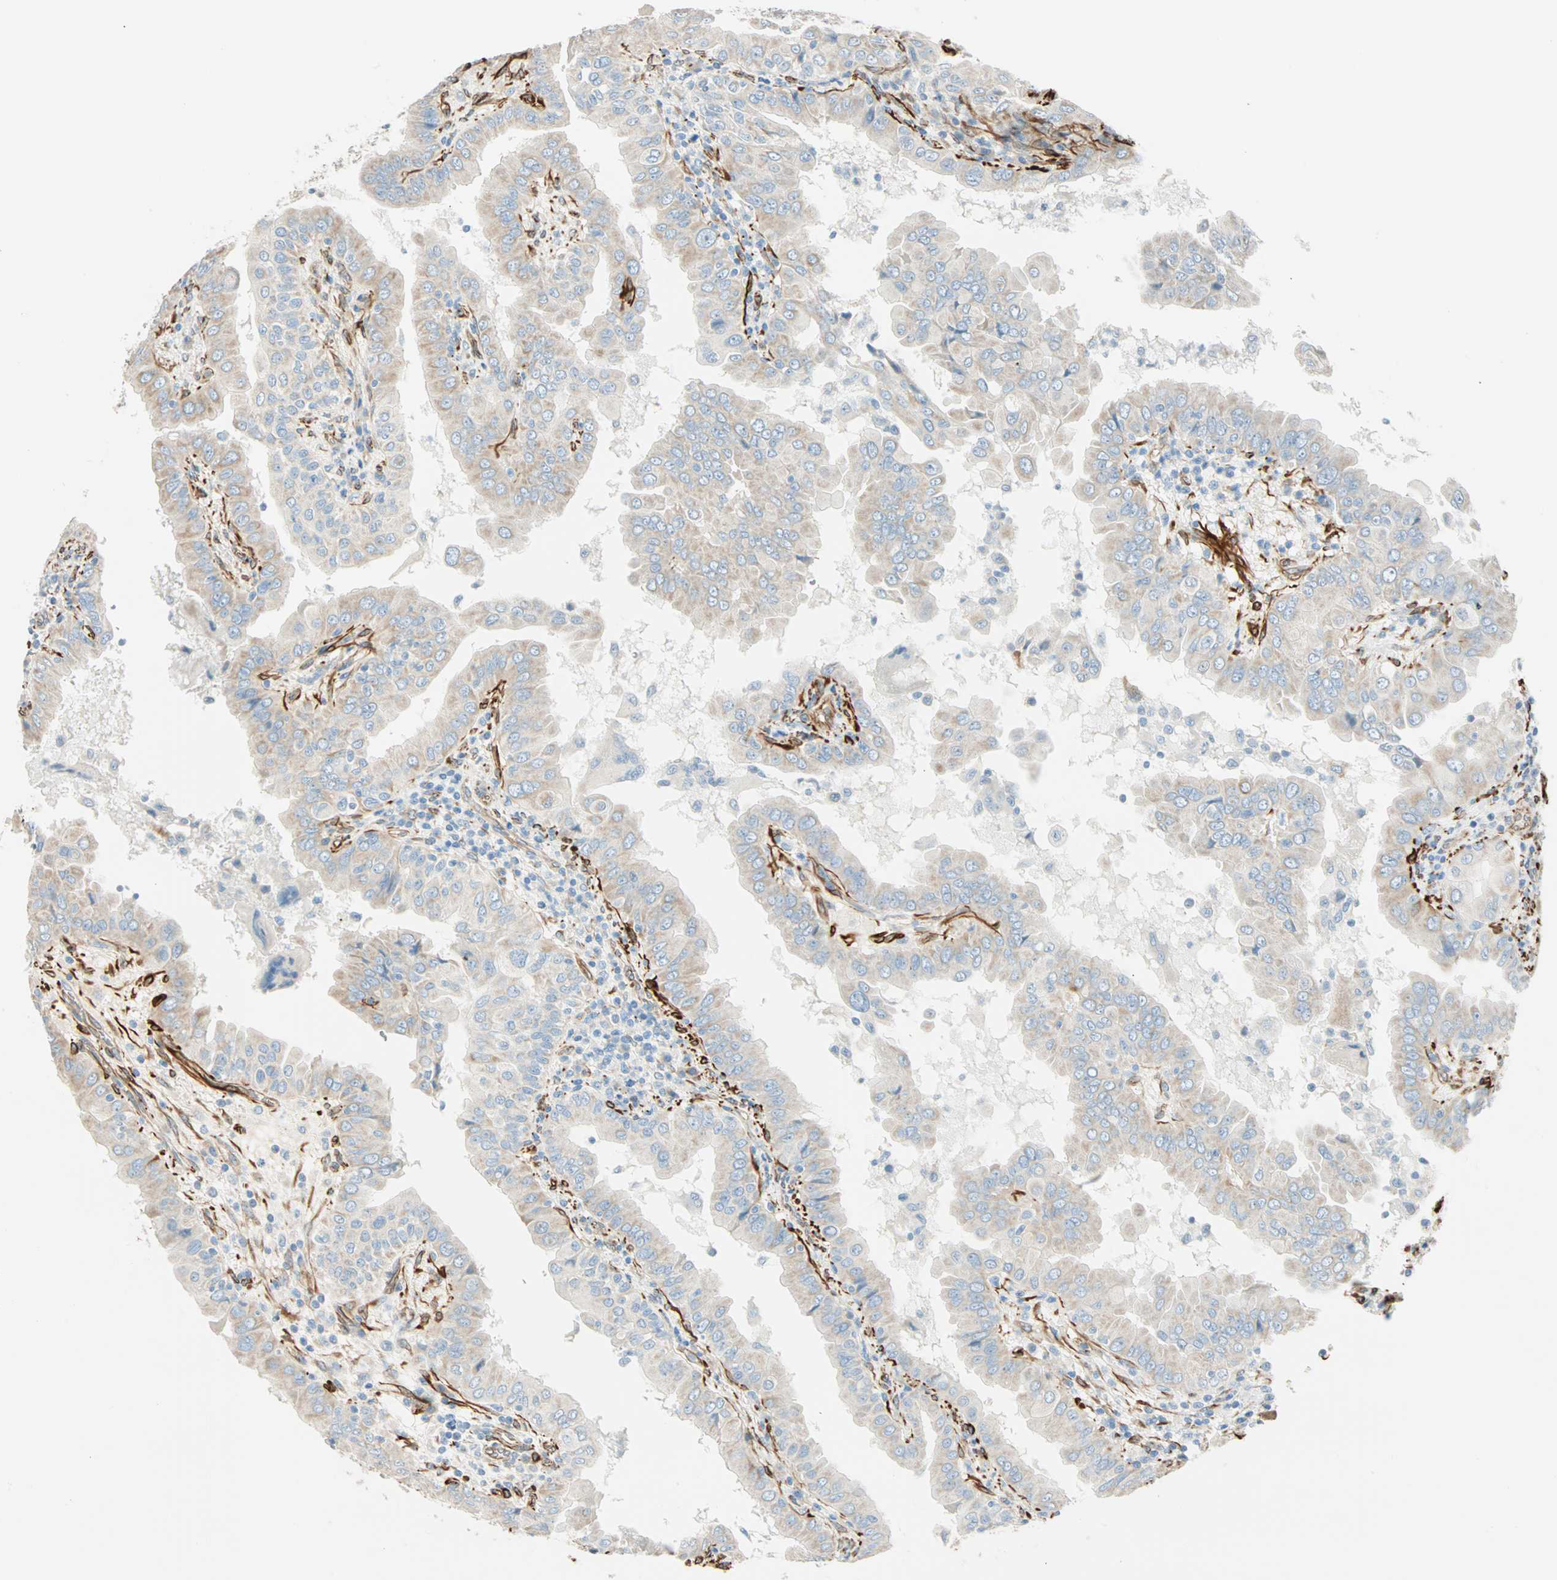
{"staining": {"intensity": "weak", "quantity": "25%-75%", "location": "cytoplasmic/membranous"}, "tissue": "thyroid cancer", "cell_type": "Tumor cells", "image_type": "cancer", "snomed": [{"axis": "morphology", "description": "Papillary adenocarcinoma, NOS"}, {"axis": "topography", "description": "Thyroid gland"}], "caption": "IHC image of neoplastic tissue: thyroid cancer (papillary adenocarcinoma) stained using IHC displays low levels of weak protein expression localized specifically in the cytoplasmic/membranous of tumor cells, appearing as a cytoplasmic/membranous brown color.", "gene": "NES", "patient": {"sex": "male", "age": 33}}